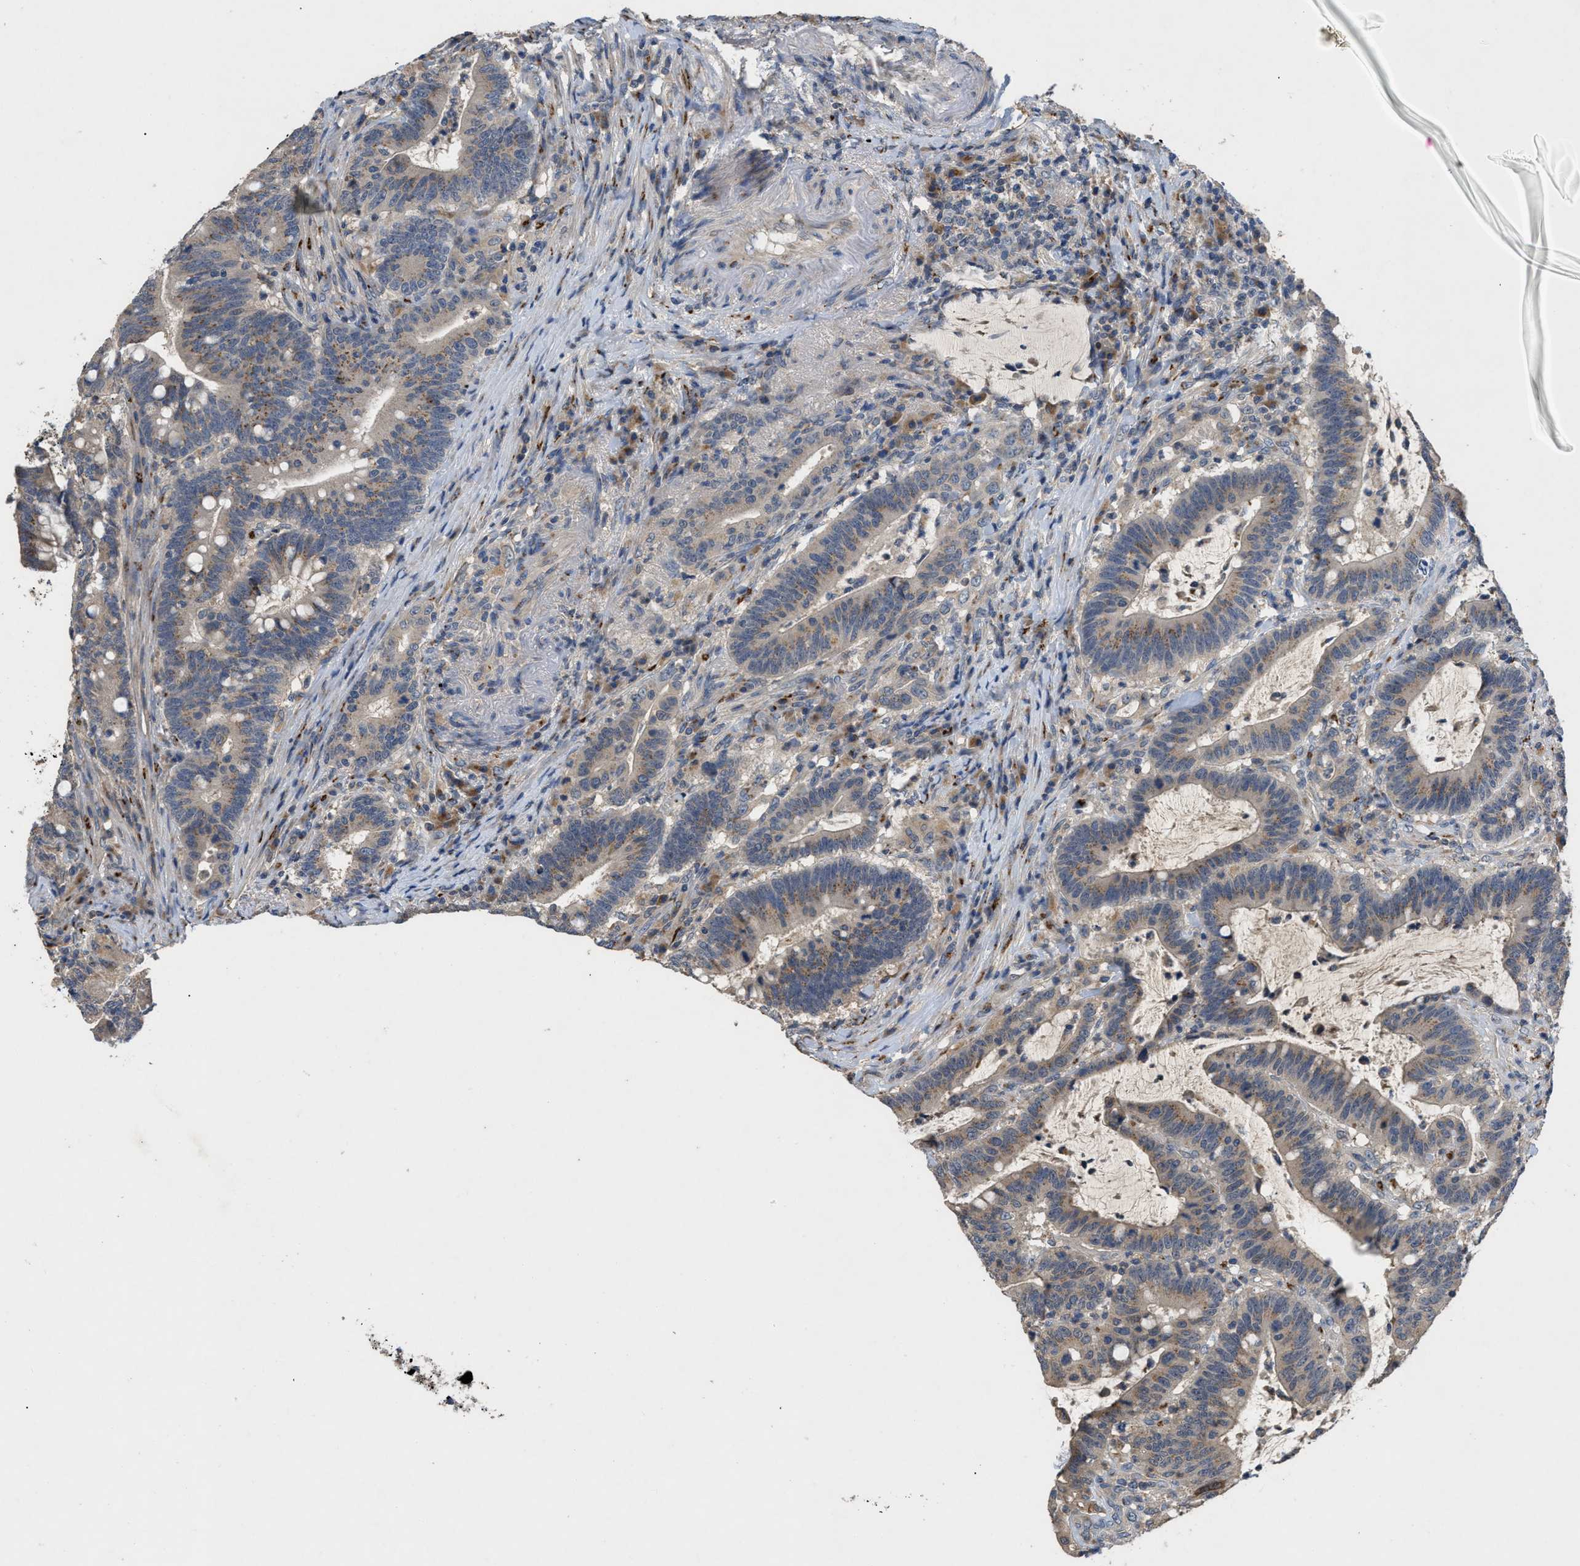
{"staining": {"intensity": "weak", "quantity": ">75%", "location": "cytoplasmic/membranous"}, "tissue": "colorectal cancer", "cell_type": "Tumor cells", "image_type": "cancer", "snomed": [{"axis": "morphology", "description": "Normal tissue, NOS"}, {"axis": "morphology", "description": "Adenocarcinoma, NOS"}, {"axis": "topography", "description": "Colon"}], "caption": "Colorectal cancer stained with a brown dye shows weak cytoplasmic/membranous positive staining in approximately >75% of tumor cells.", "gene": "SIK2", "patient": {"sex": "female", "age": 66}}